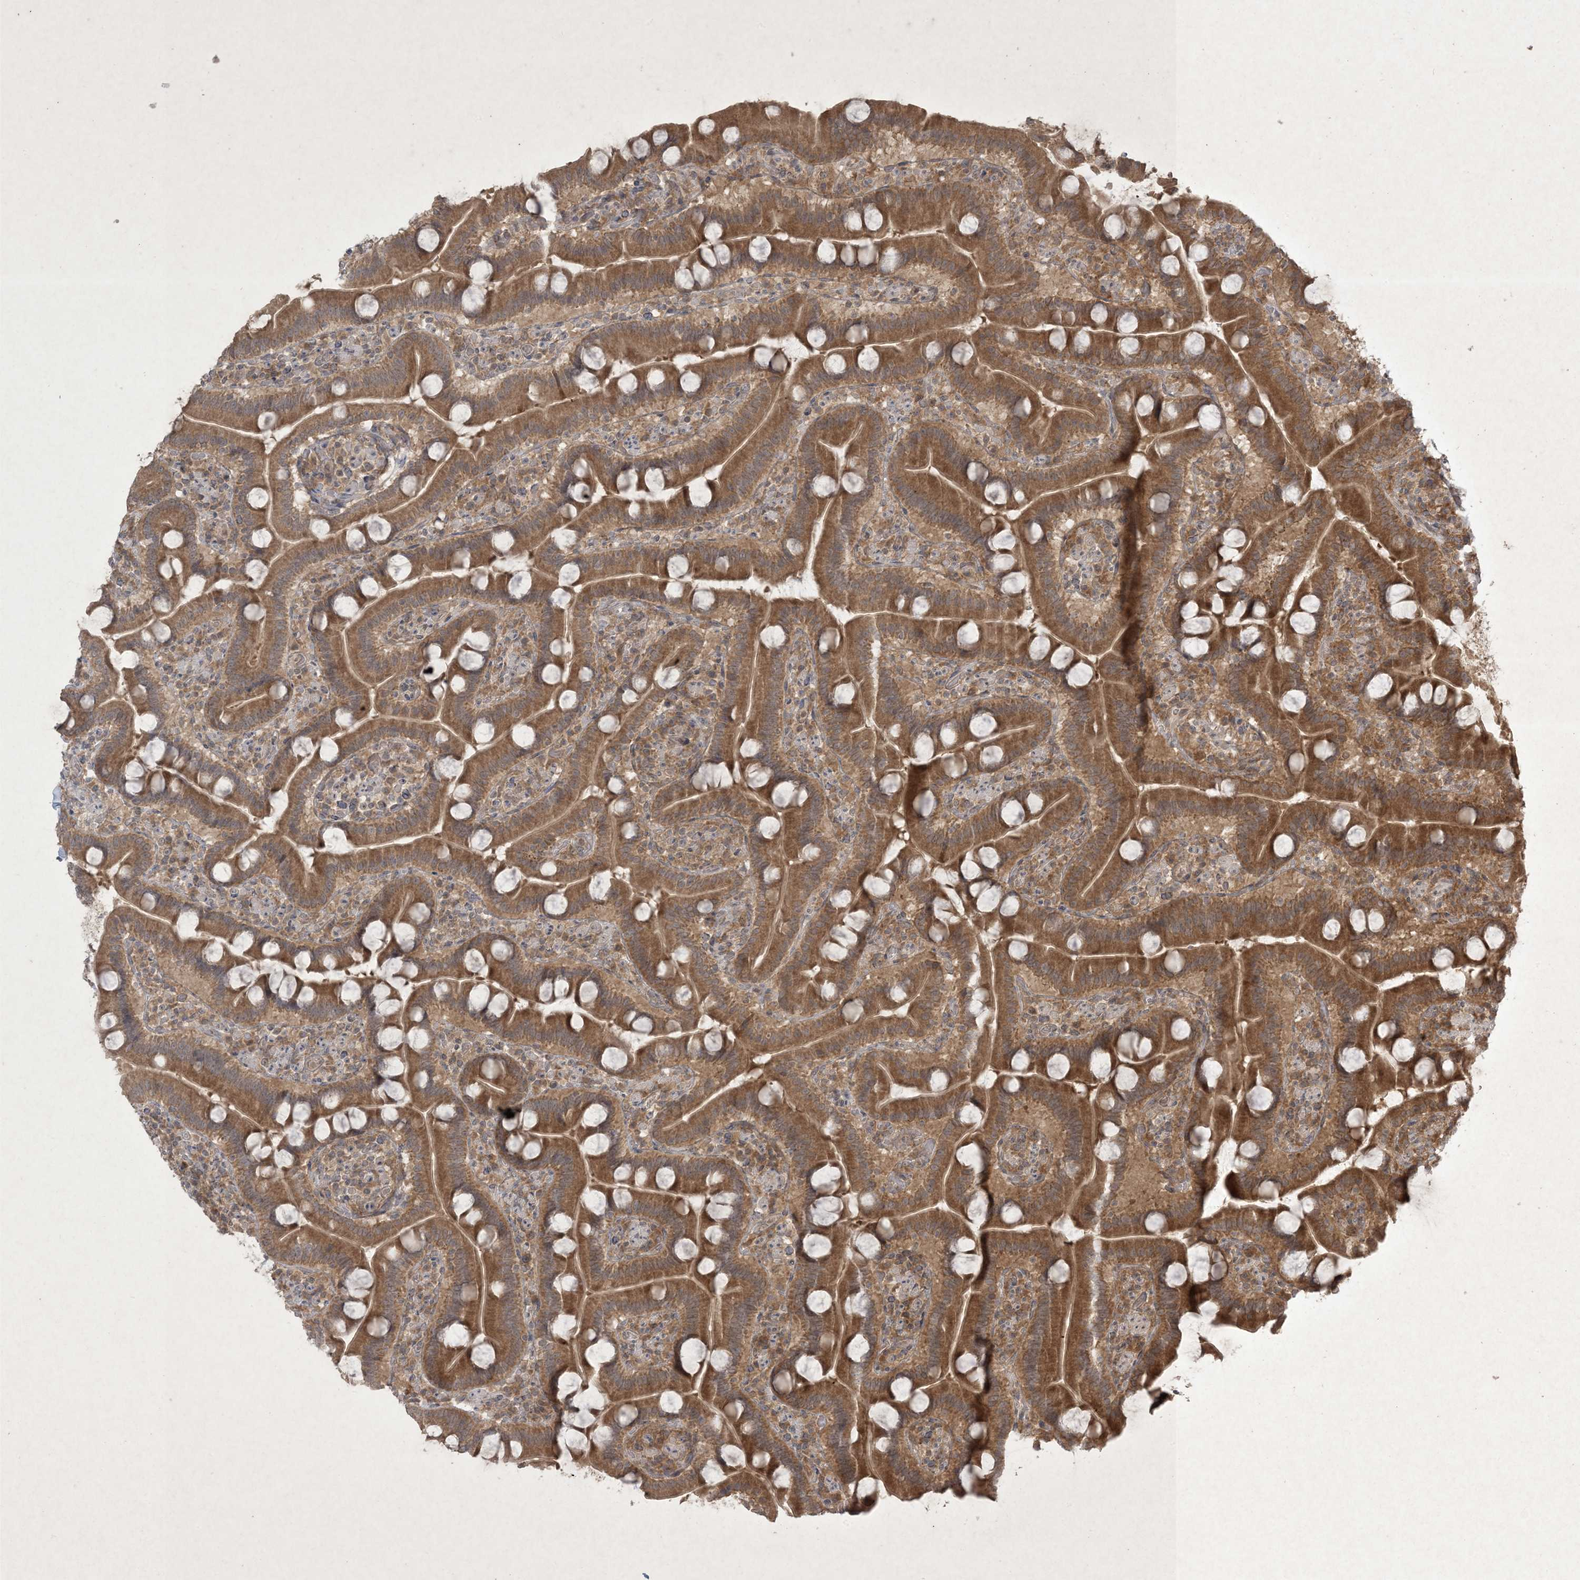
{"staining": {"intensity": "moderate", "quantity": ">75%", "location": "cytoplasmic/membranous"}, "tissue": "duodenum", "cell_type": "Glandular cells", "image_type": "normal", "snomed": [{"axis": "morphology", "description": "Normal tissue, NOS"}, {"axis": "topography", "description": "Duodenum"}], "caption": "Glandular cells reveal medium levels of moderate cytoplasmic/membranous positivity in about >75% of cells in unremarkable duodenum.", "gene": "NRBP2", "patient": {"sex": "male", "age": 55}}